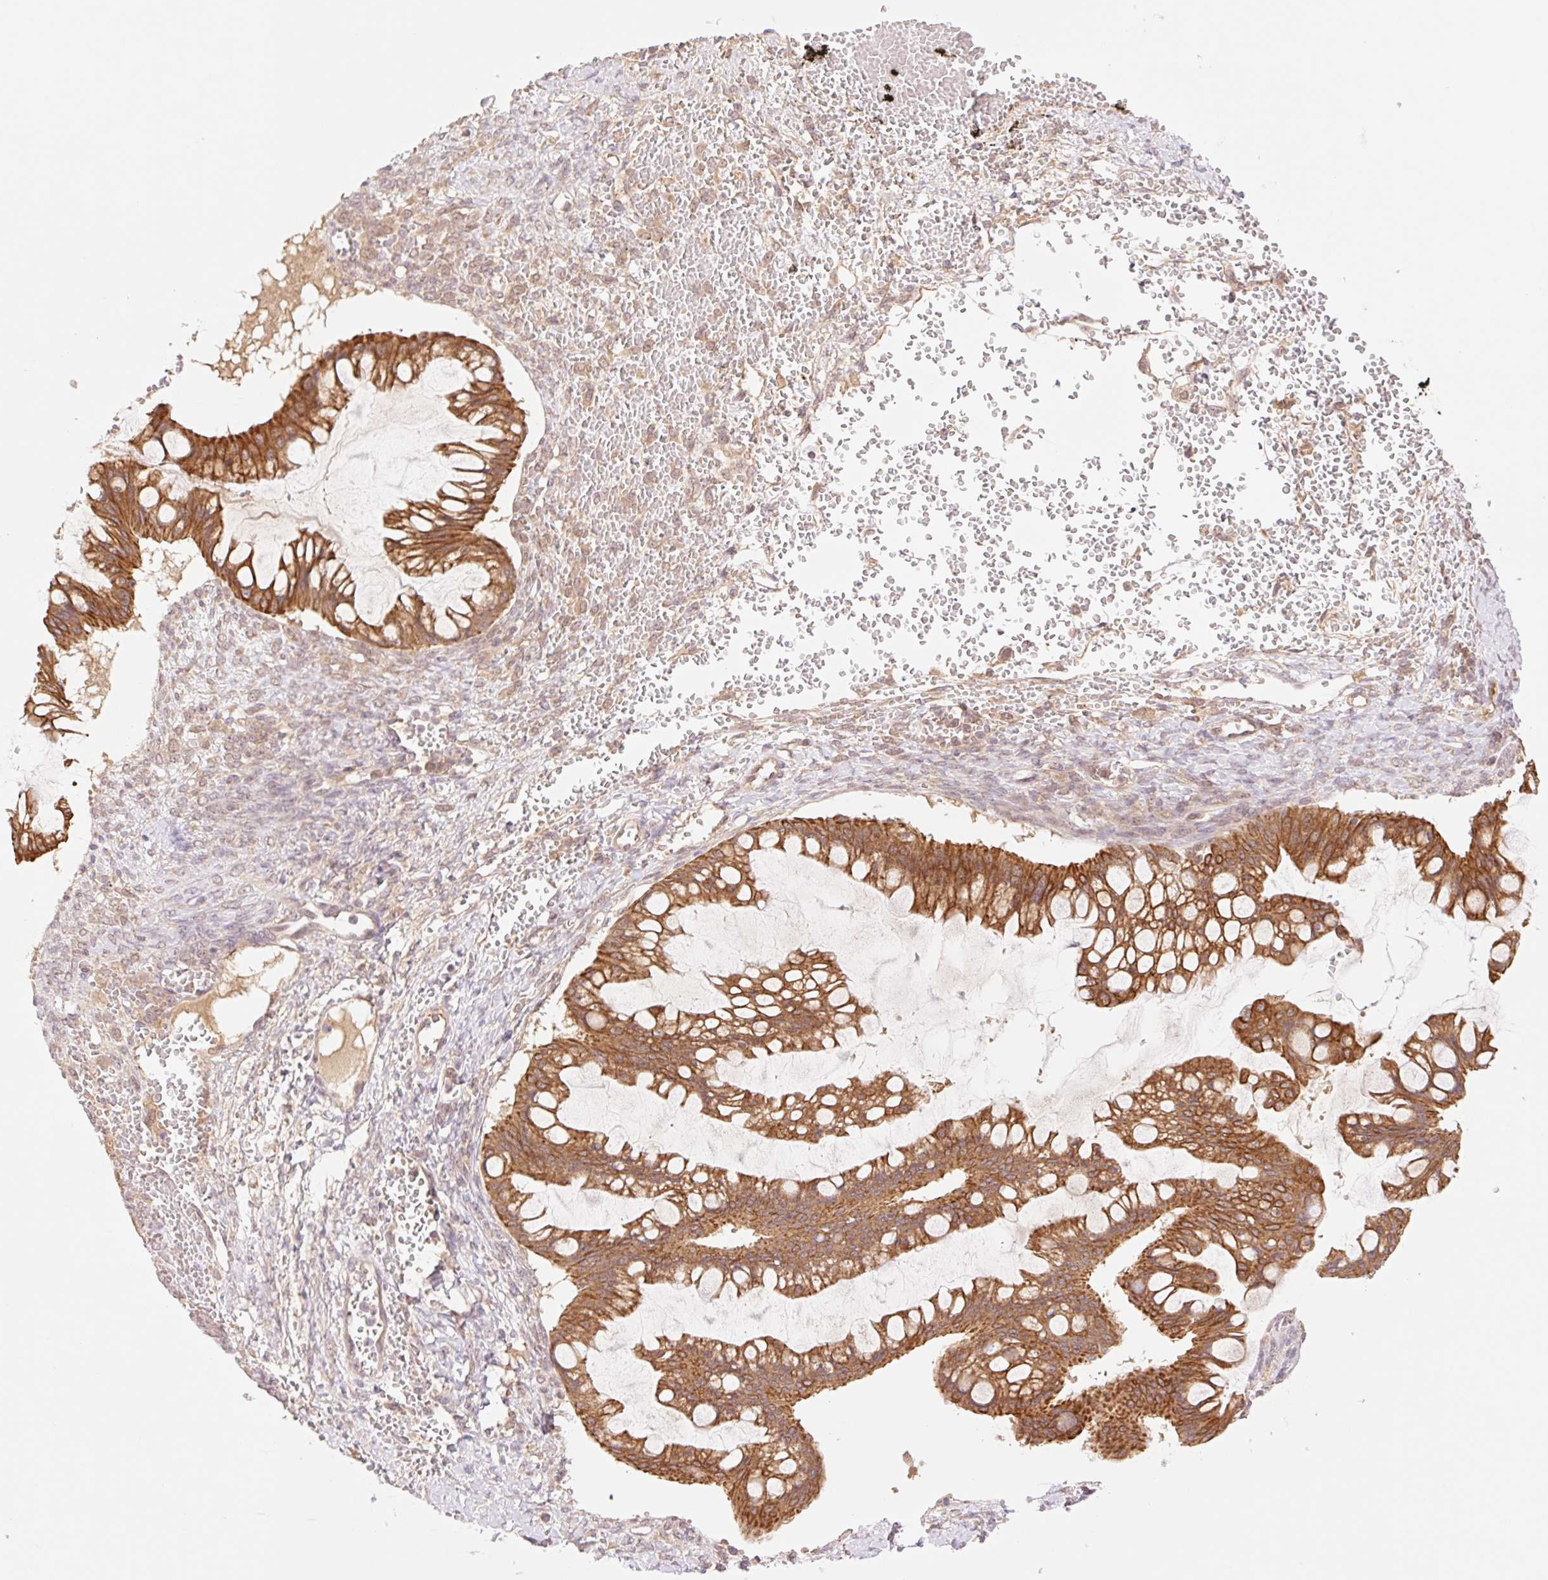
{"staining": {"intensity": "strong", "quantity": ">75%", "location": "cytoplasmic/membranous"}, "tissue": "ovarian cancer", "cell_type": "Tumor cells", "image_type": "cancer", "snomed": [{"axis": "morphology", "description": "Cystadenocarcinoma, mucinous, NOS"}, {"axis": "topography", "description": "Ovary"}], "caption": "The photomicrograph exhibits staining of ovarian cancer, revealing strong cytoplasmic/membranous protein positivity (brown color) within tumor cells.", "gene": "YJU2B", "patient": {"sex": "female", "age": 73}}